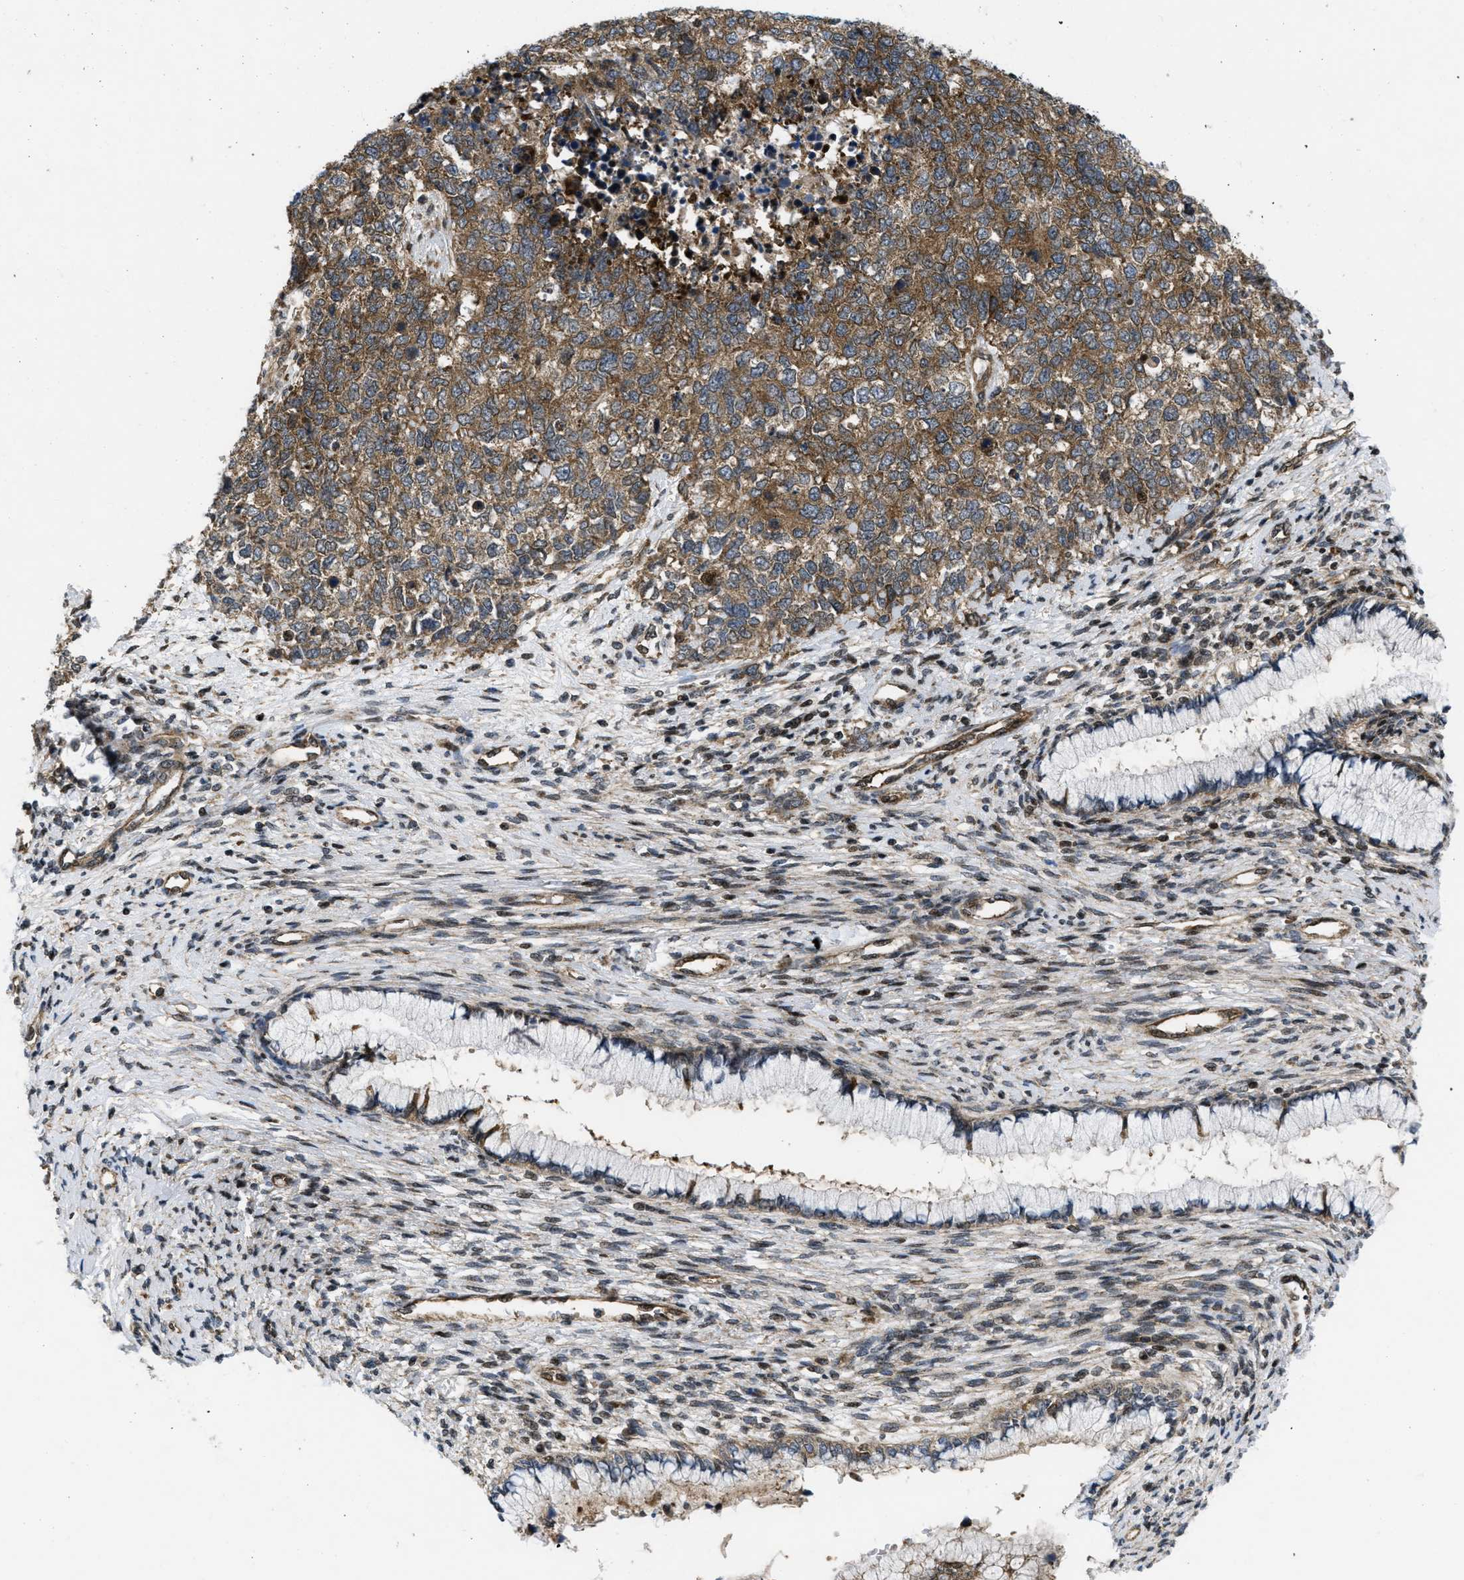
{"staining": {"intensity": "moderate", "quantity": ">75%", "location": "cytoplasmic/membranous"}, "tissue": "cervical cancer", "cell_type": "Tumor cells", "image_type": "cancer", "snomed": [{"axis": "morphology", "description": "Squamous cell carcinoma, NOS"}, {"axis": "topography", "description": "Cervix"}], "caption": "Protein analysis of squamous cell carcinoma (cervical) tissue reveals moderate cytoplasmic/membranous positivity in approximately >75% of tumor cells.", "gene": "PPP2CB", "patient": {"sex": "female", "age": 63}}